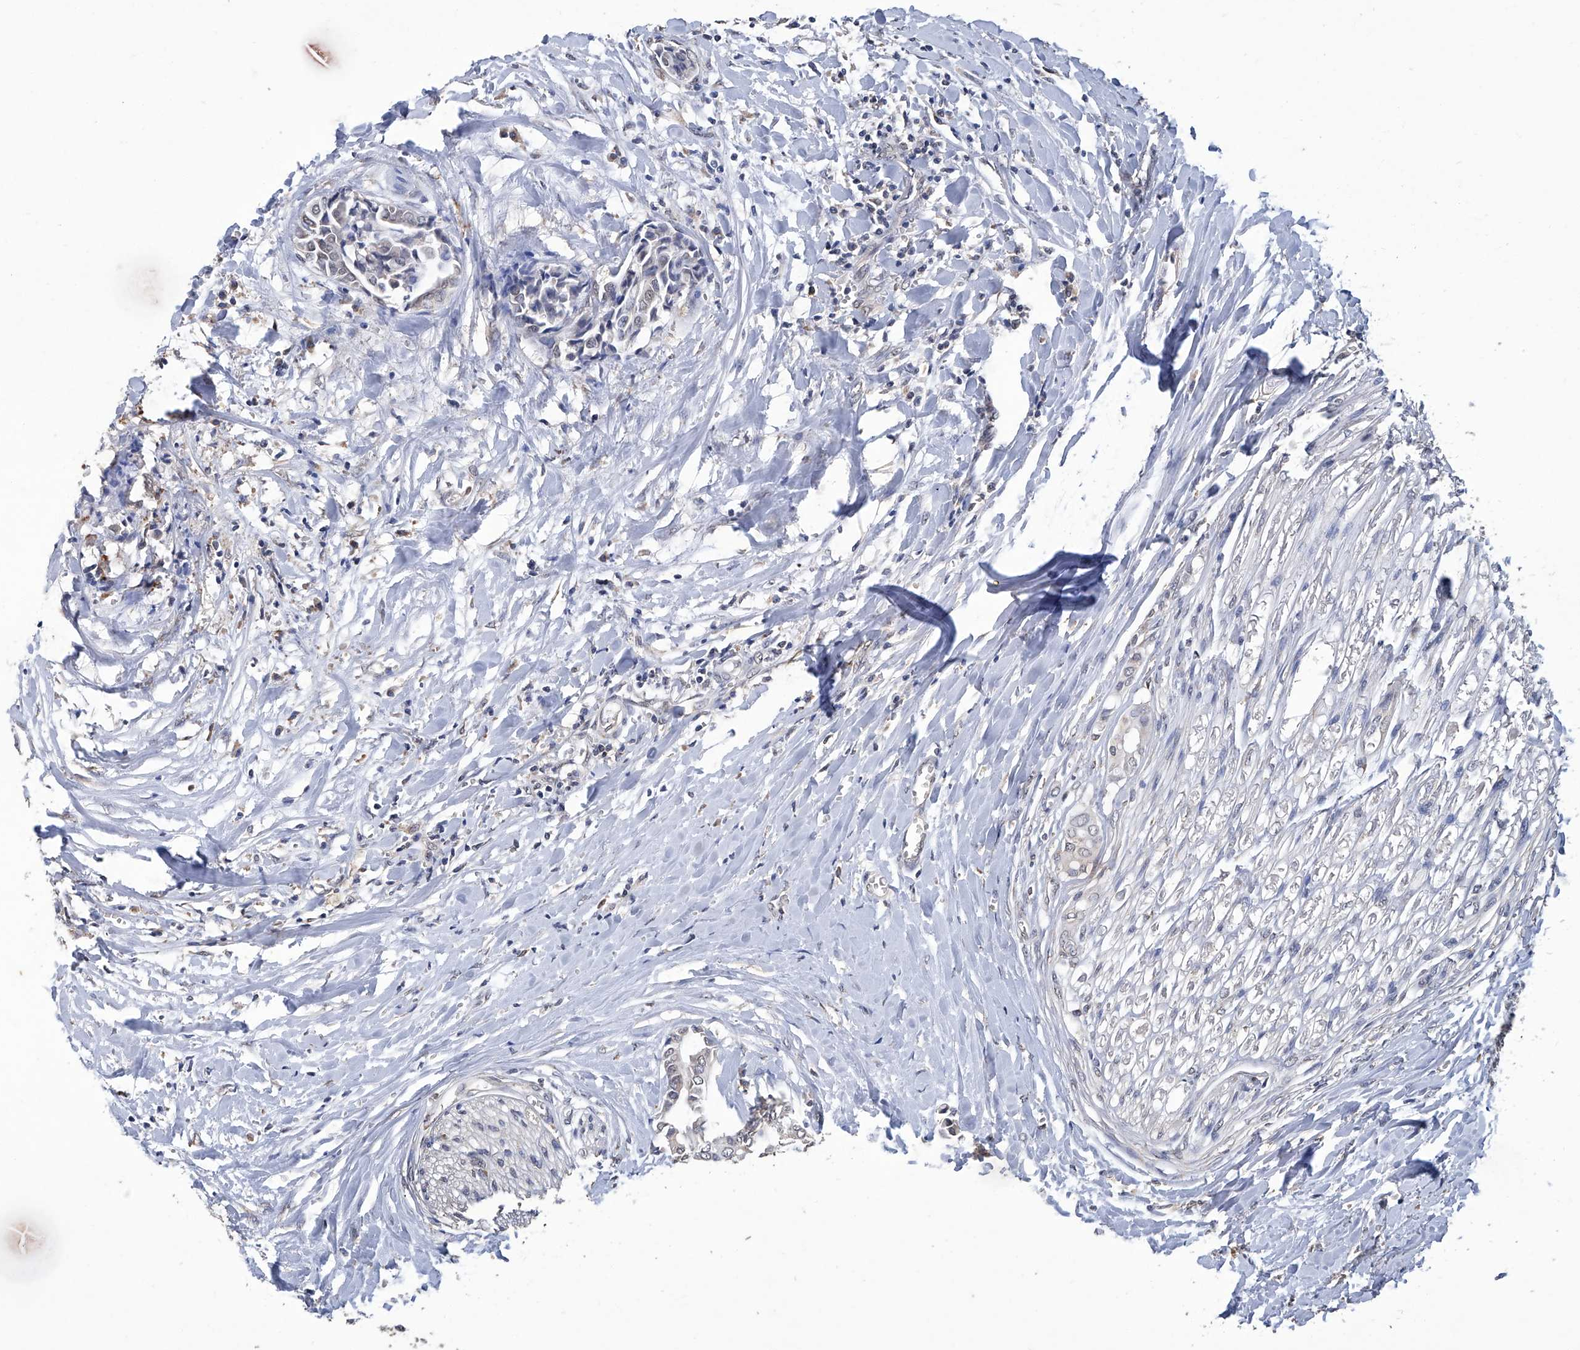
{"staining": {"intensity": "negative", "quantity": "none", "location": "none"}, "tissue": "head and neck cancer", "cell_type": "Tumor cells", "image_type": "cancer", "snomed": [{"axis": "morphology", "description": "Adenocarcinoma, NOS"}, {"axis": "topography", "description": "Salivary gland"}, {"axis": "topography", "description": "Head-Neck"}], "caption": "DAB (3,3'-diaminobenzidine) immunohistochemical staining of human head and neck adenocarcinoma reveals no significant expression in tumor cells.", "gene": "GPT", "patient": {"sex": "female", "age": 59}}